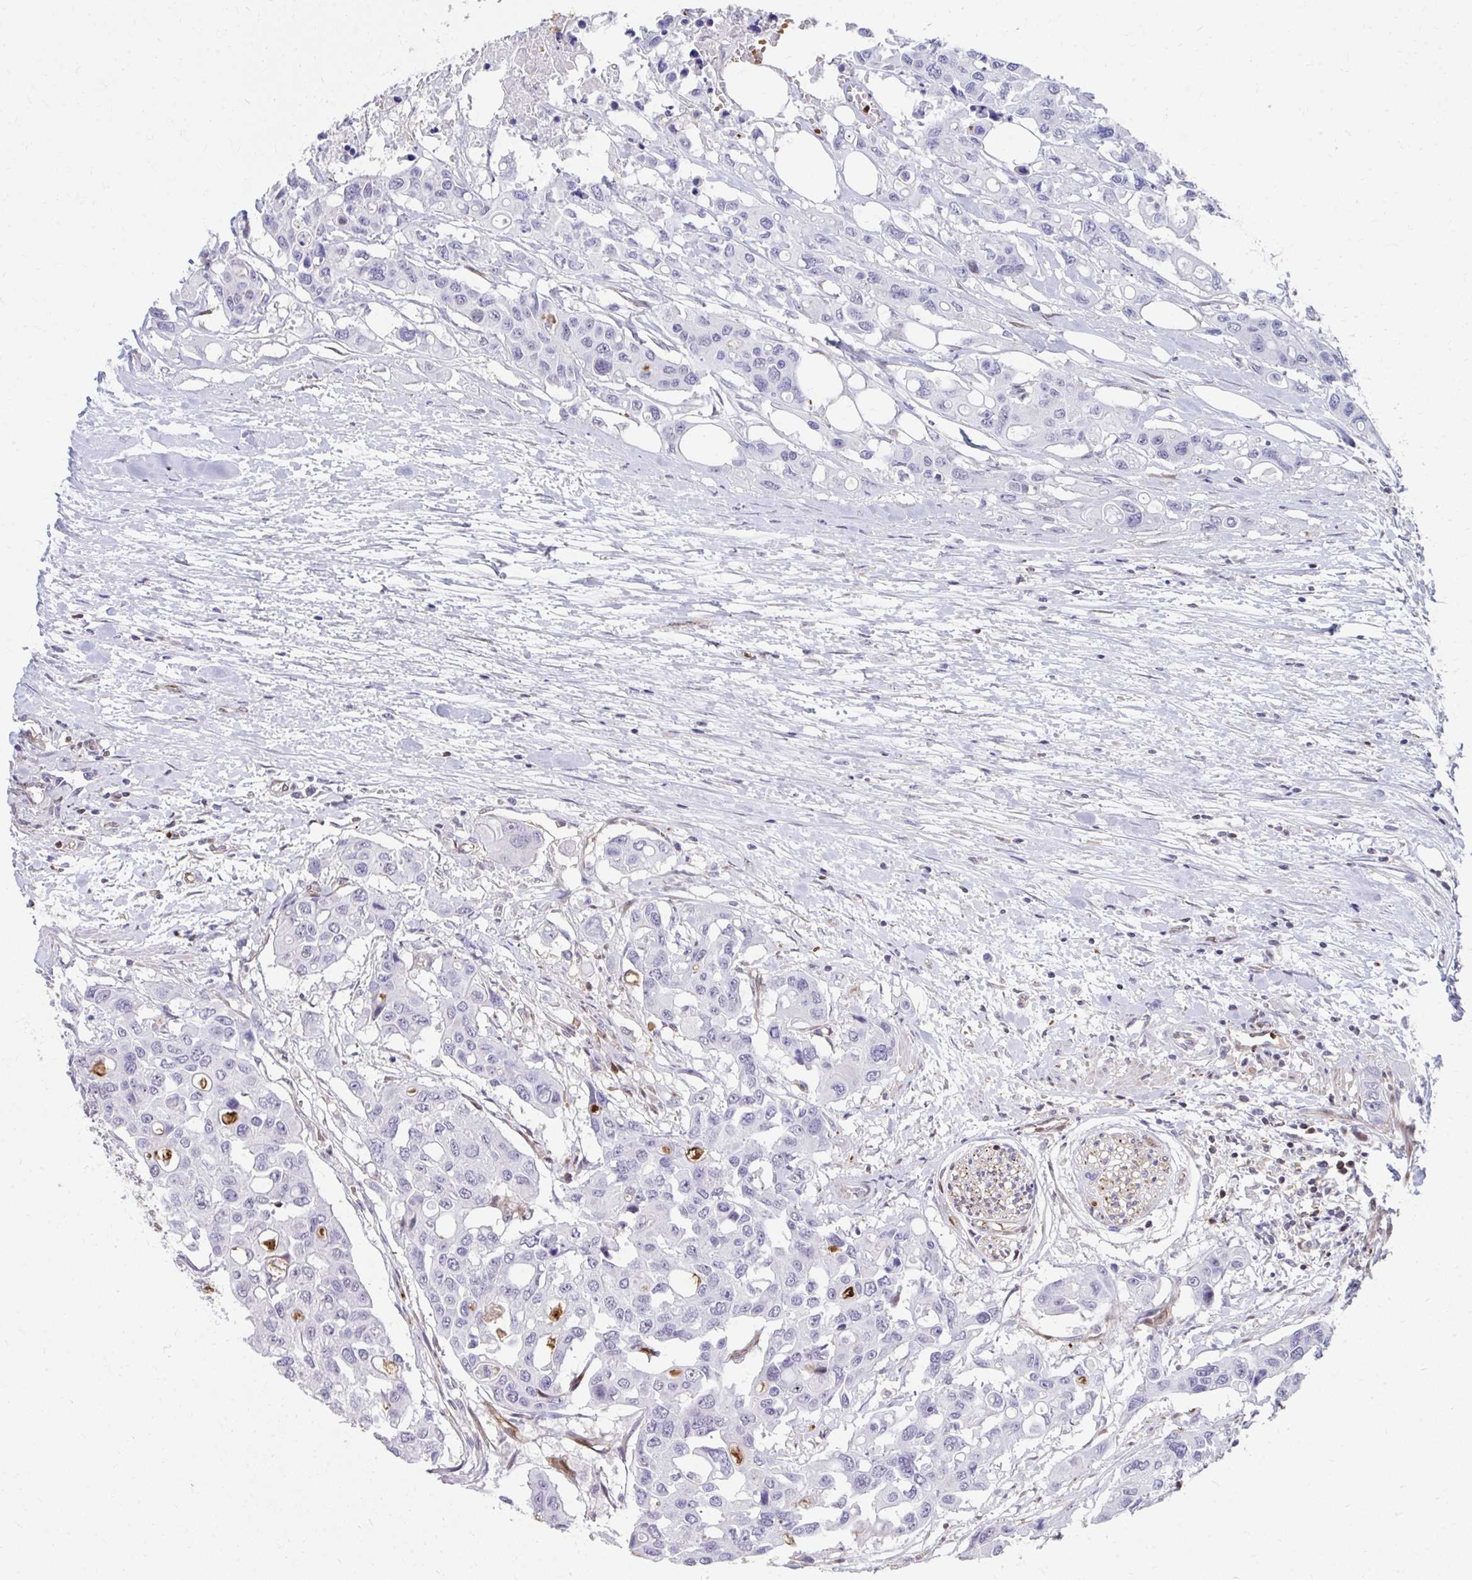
{"staining": {"intensity": "negative", "quantity": "none", "location": "none"}, "tissue": "colorectal cancer", "cell_type": "Tumor cells", "image_type": "cancer", "snomed": [{"axis": "morphology", "description": "Adenocarcinoma, NOS"}, {"axis": "topography", "description": "Colon"}], "caption": "This histopathology image is of adenocarcinoma (colorectal) stained with immunohistochemistry (IHC) to label a protein in brown with the nuclei are counter-stained blue. There is no staining in tumor cells.", "gene": "FOXN3", "patient": {"sex": "male", "age": 77}}